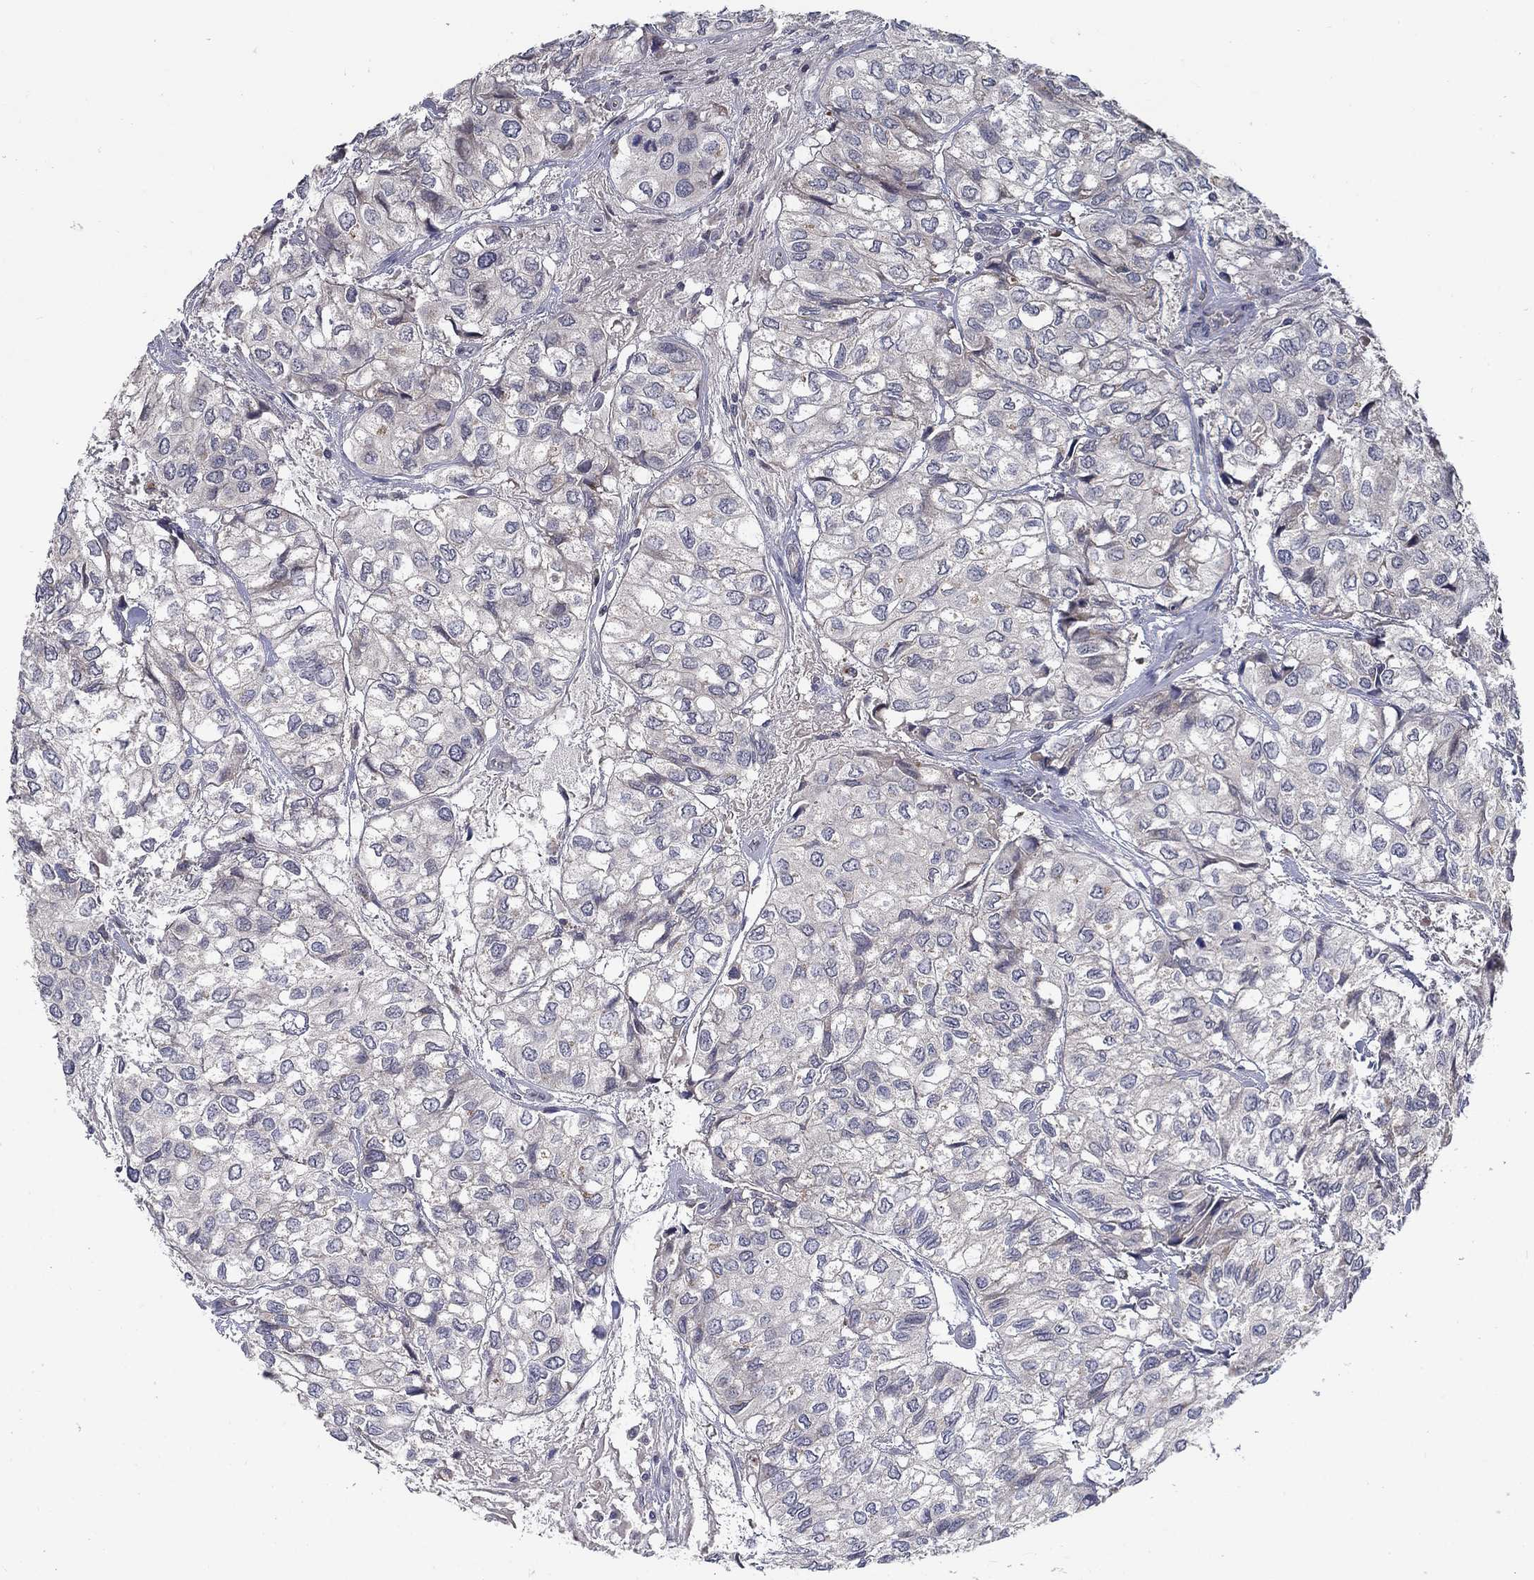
{"staining": {"intensity": "negative", "quantity": "none", "location": "none"}, "tissue": "urothelial cancer", "cell_type": "Tumor cells", "image_type": "cancer", "snomed": [{"axis": "morphology", "description": "Urothelial carcinoma, High grade"}, {"axis": "topography", "description": "Urinary bladder"}], "caption": "A micrograph of human urothelial carcinoma (high-grade) is negative for staining in tumor cells.", "gene": "FAM3B", "patient": {"sex": "male", "age": 73}}